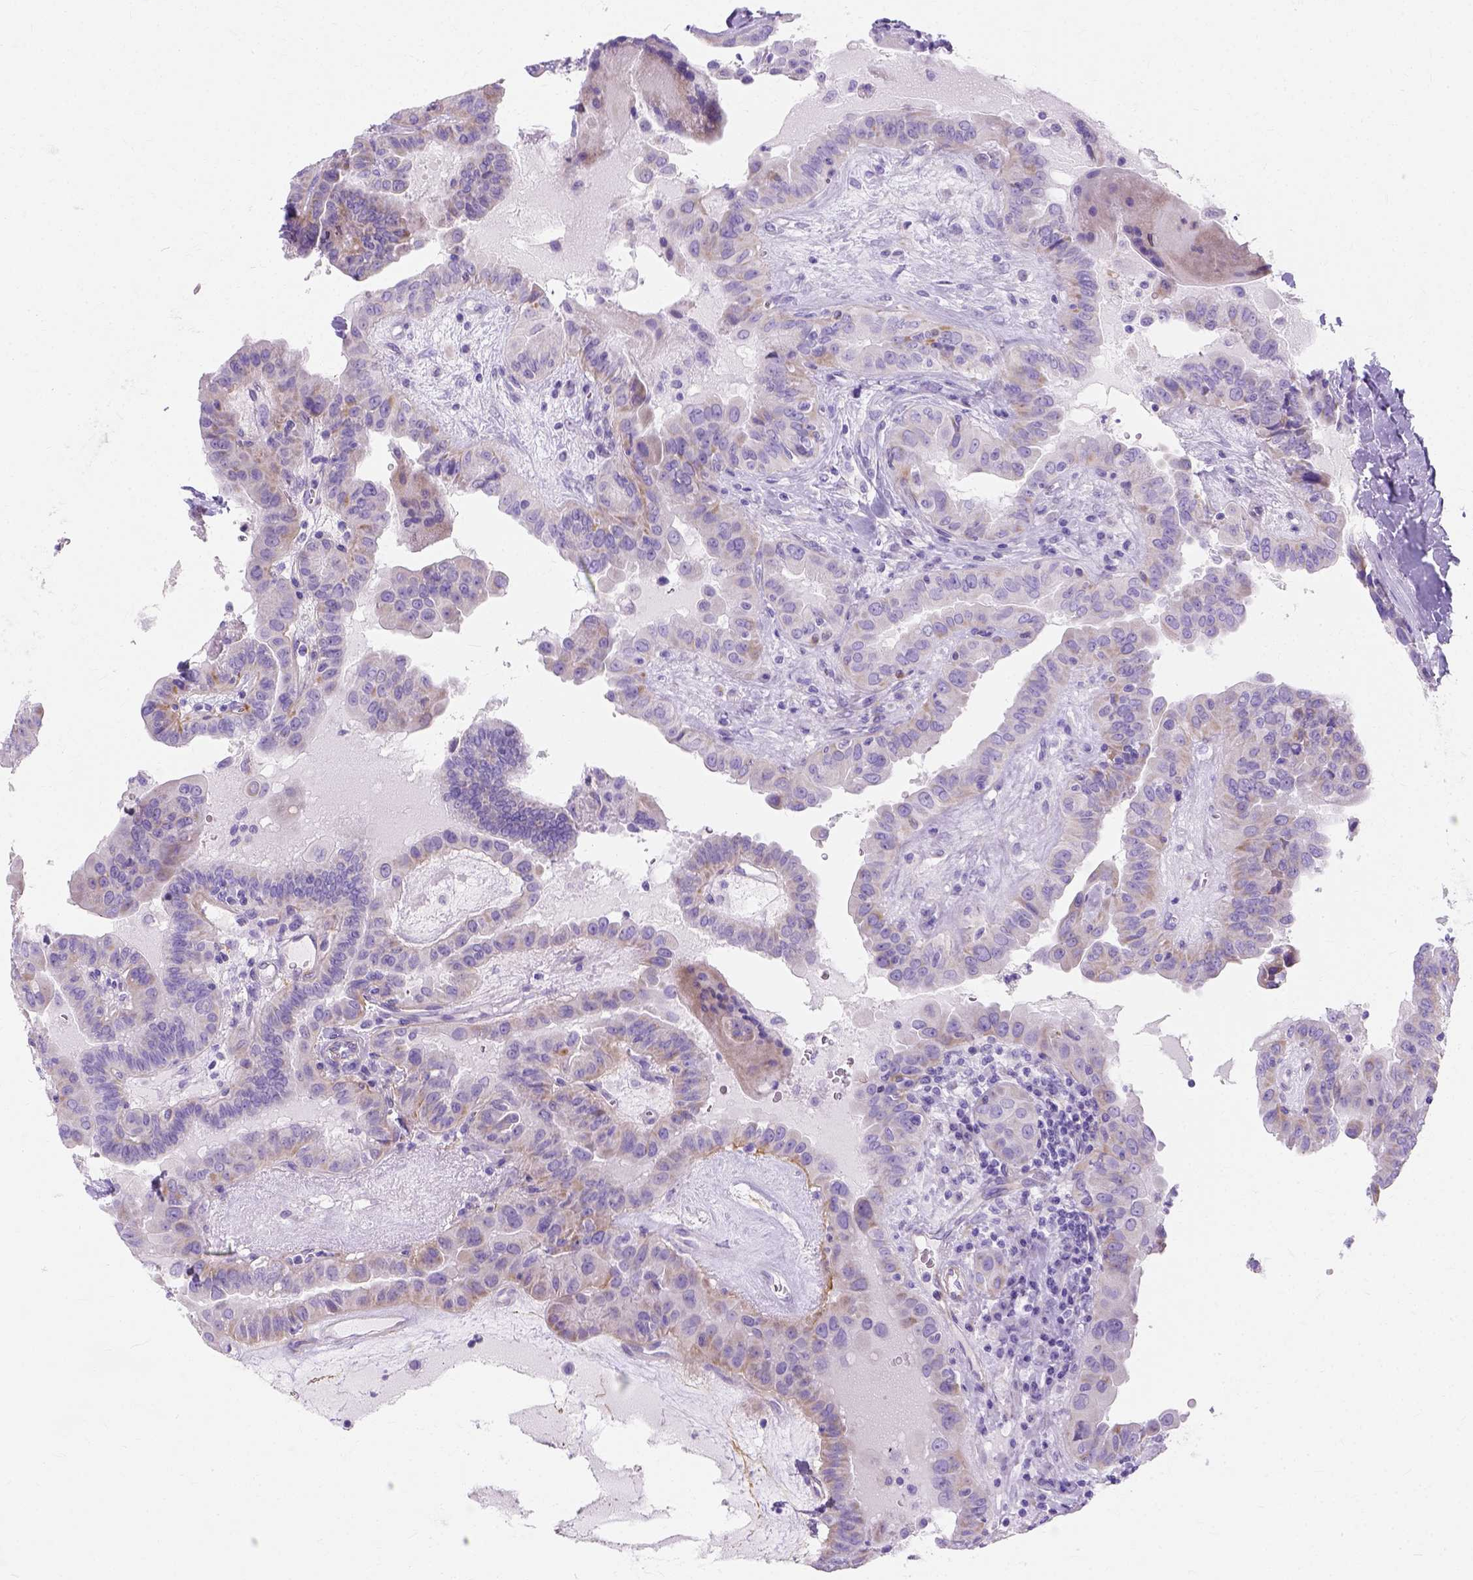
{"staining": {"intensity": "moderate", "quantity": "<25%", "location": "cytoplasmic/membranous"}, "tissue": "thyroid cancer", "cell_type": "Tumor cells", "image_type": "cancer", "snomed": [{"axis": "morphology", "description": "Papillary adenocarcinoma, NOS"}, {"axis": "topography", "description": "Thyroid gland"}], "caption": "Immunohistochemistry (IHC) photomicrograph of neoplastic tissue: thyroid cancer (papillary adenocarcinoma) stained using immunohistochemistry (IHC) displays low levels of moderate protein expression localized specifically in the cytoplasmic/membranous of tumor cells, appearing as a cytoplasmic/membranous brown color.", "gene": "MYH15", "patient": {"sex": "female", "age": 37}}